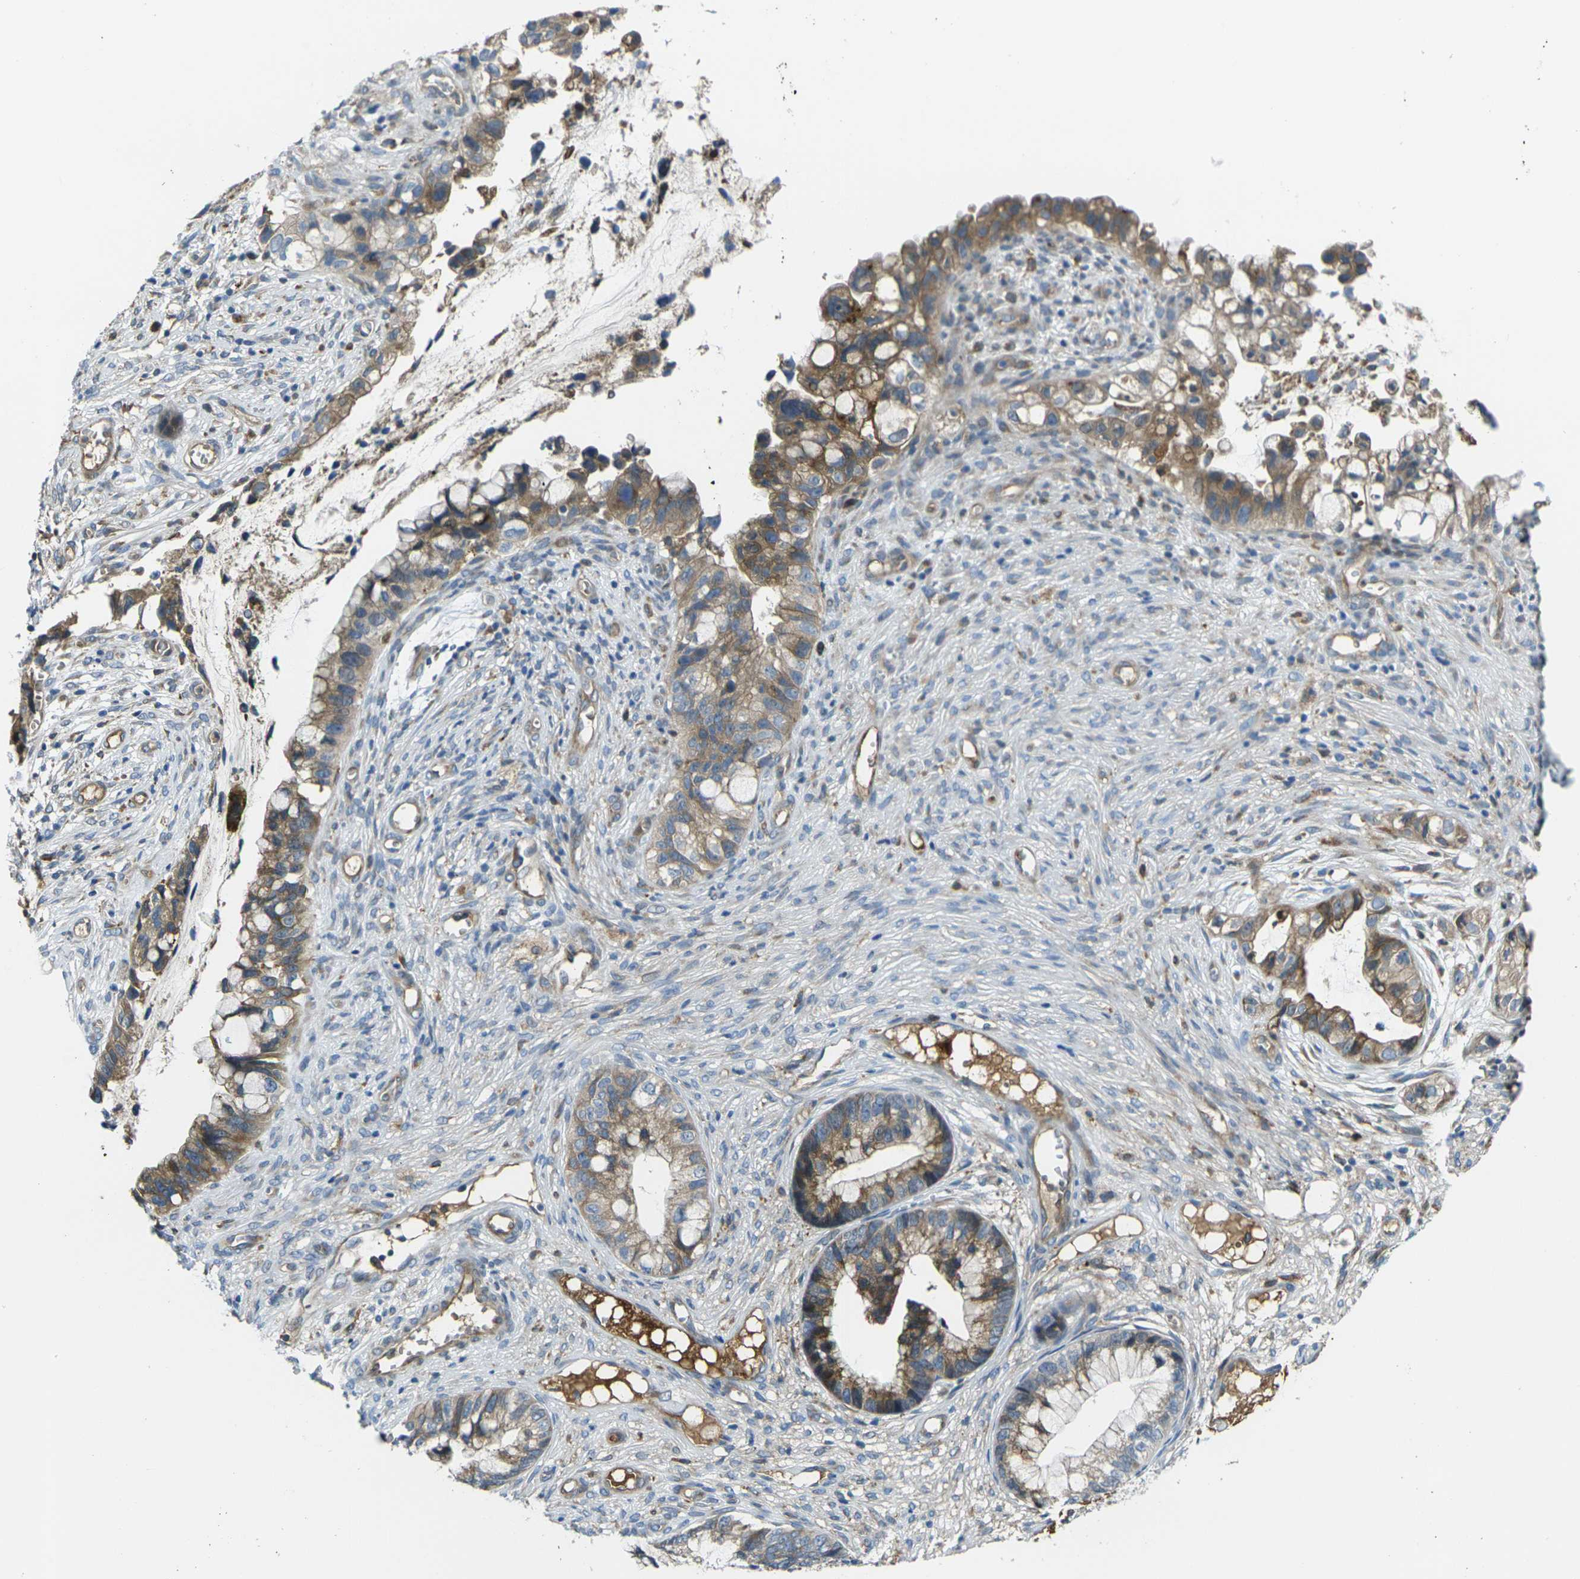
{"staining": {"intensity": "moderate", "quantity": ">75%", "location": "cytoplasmic/membranous"}, "tissue": "cervical cancer", "cell_type": "Tumor cells", "image_type": "cancer", "snomed": [{"axis": "morphology", "description": "Adenocarcinoma, NOS"}, {"axis": "topography", "description": "Cervix"}], "caption": "Cervical adenocarcinoma stained with a protein marker shows moderate staining in tumor cells.", "gene": "FZD1", "patient": {"sex": "female", "age": 44}}